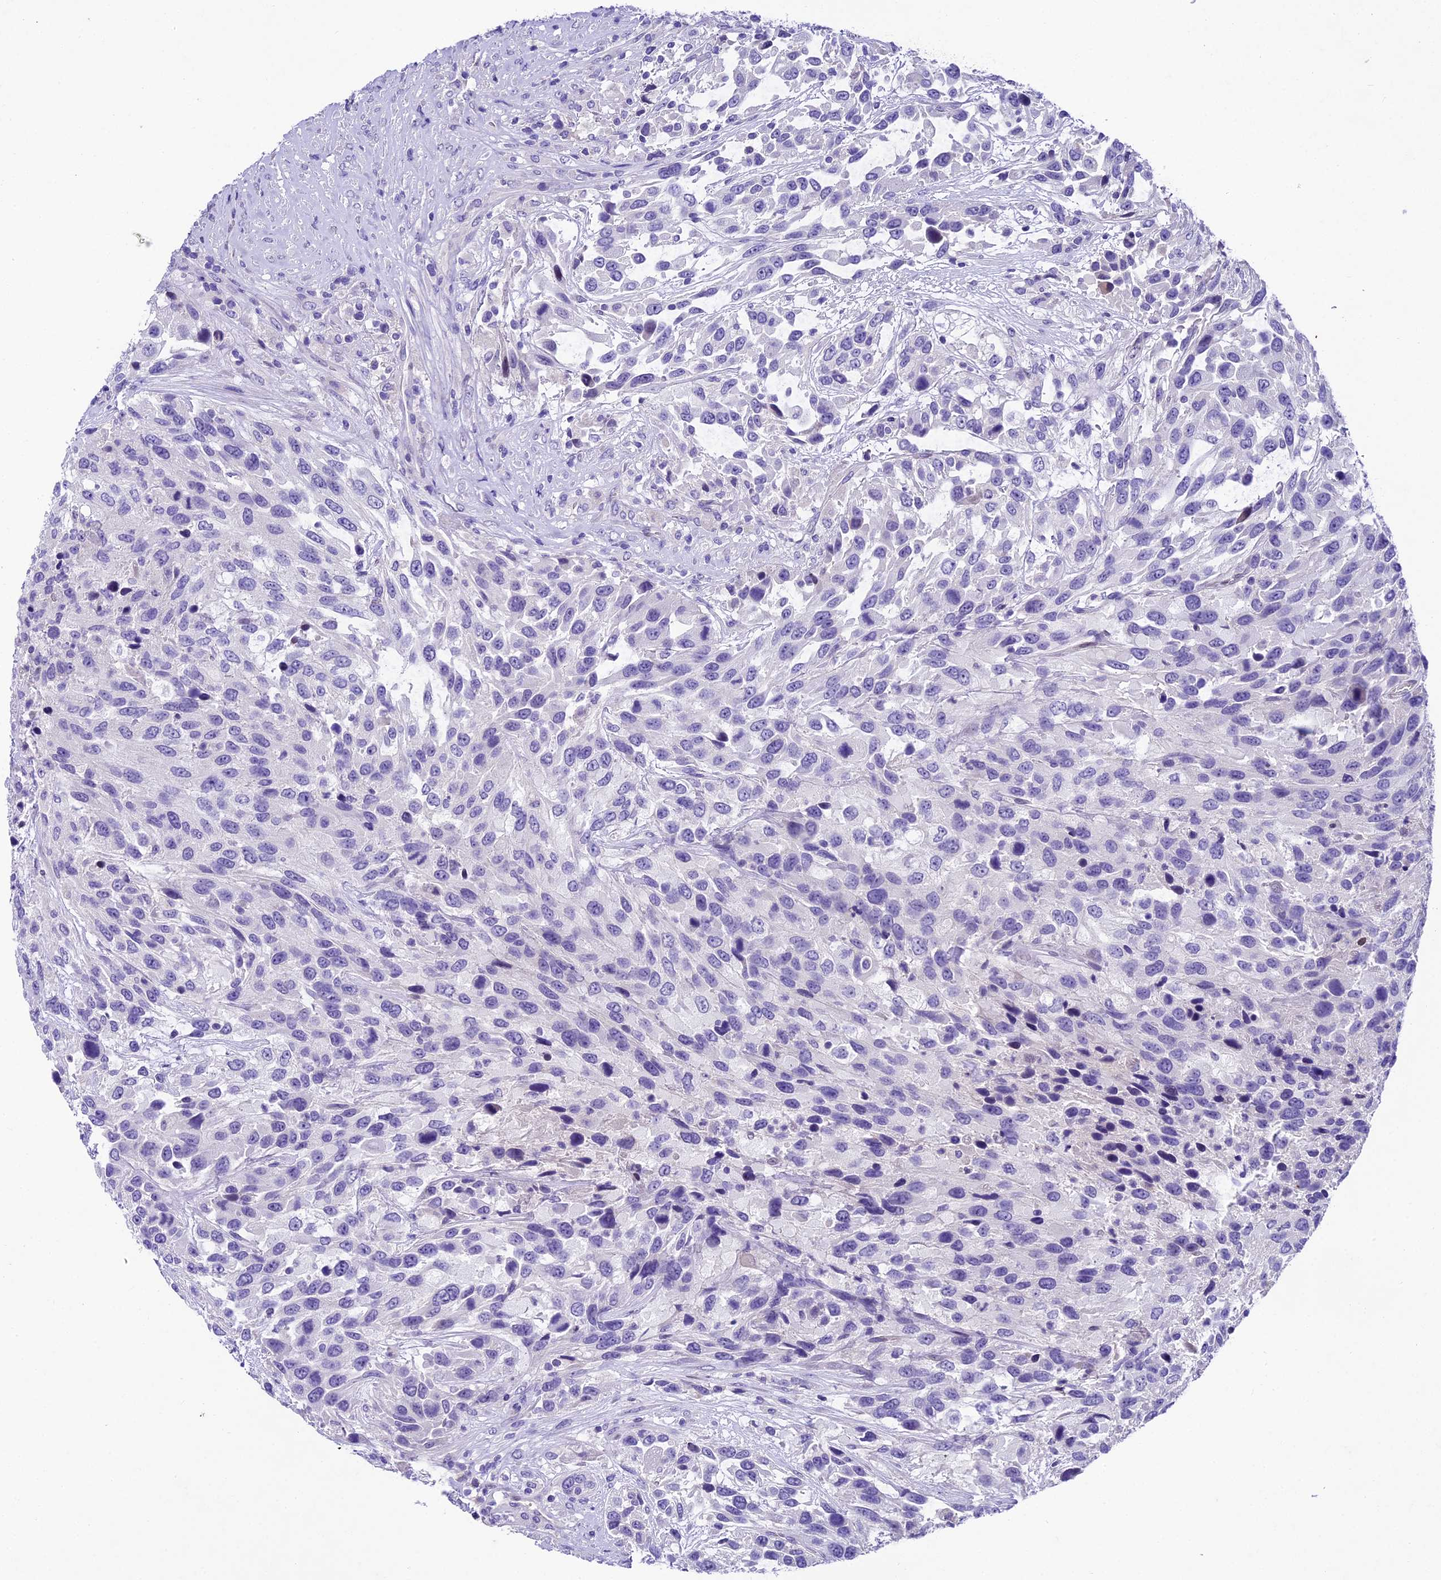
{"staining": {"intensity": "negative", "quantity": "none", "location": "none"}, "tissue": "urothelial cancer", "cell_type": "Tumor cells", "image_type": "cancer", "snomed": [{"axis": "morphology", "description": "Urothelial carcinoma, High grade"}, {"axis": "topography", "description": "Urinary bladder"}], "caption": "Protein analysis of urothelial carcinoma (high-grade) reveals no significant positivity in tumor cells.", "gene": "IFT140", "patient": {"sex": "female", "age": 70}}